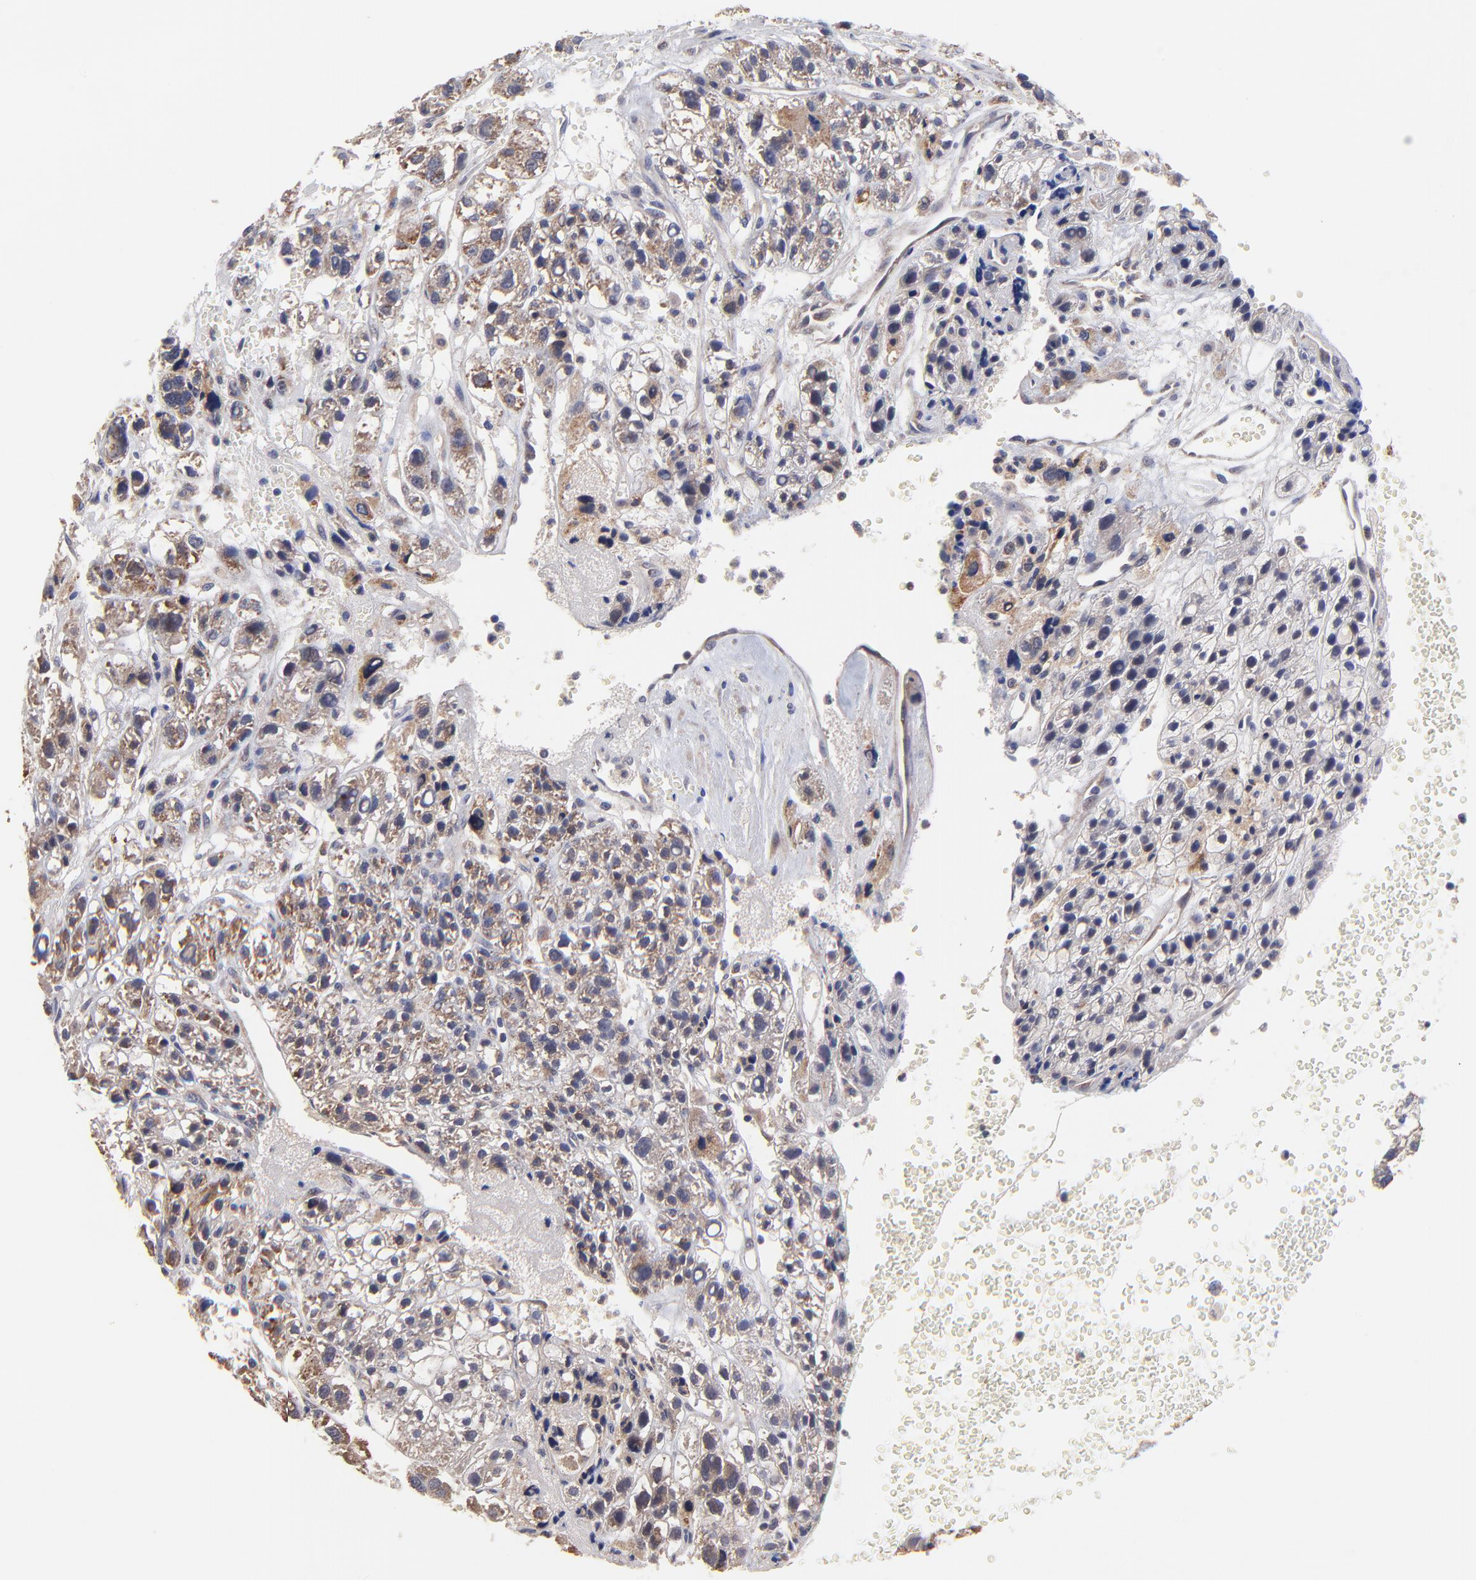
{"staining": {"intensity": "moderate", "quantity": ">75%", "location": "cytoplasmic/membranous"}, "tissue": "liver cancer", "cell_type": "Tumor cells", "image_type": "cancer", "snomed": [{"axis": "morphology", "description": "Carcinoma, Hepatocellular, NOS"}, {"axis": "topography", "description": "Liver"}], "caption": "Protein staining shows moderate cytoplasmic/membranous staining in about >75% of tumor cells in liver cancer (hepatocellular carcinoma).", "gene": "BAIAP2L2", "patient": {"sex": "female", "age": 85}}